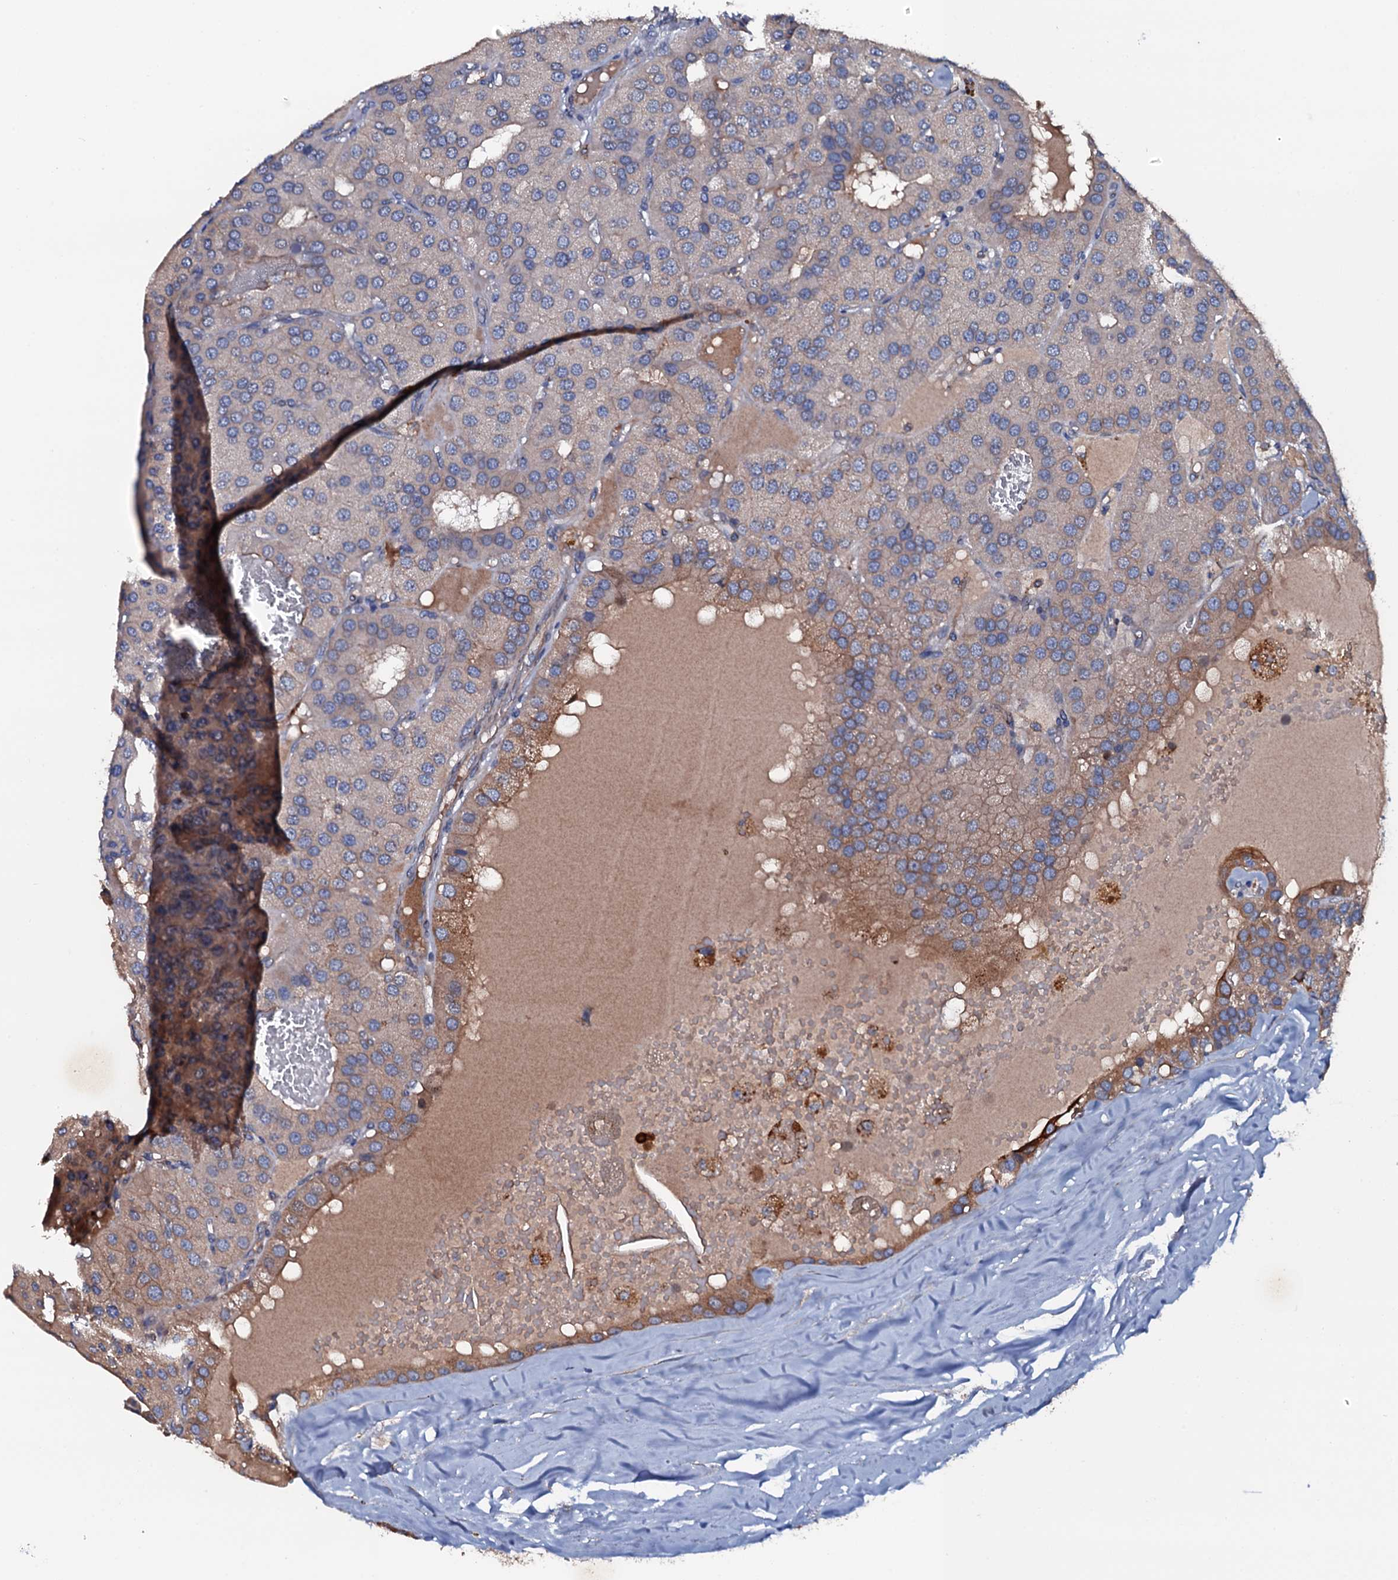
{"staining": {"intensity": "weak", "quantity": "<25%", "location": "cytoplasmic/membranous"}, "tissue": "parathyroid gland", "cell_type": "Glandular cells", "image_type": "normal", "snomed": [{"axis": "morphology", "description": "Normal tissue, NOS"}, {"axis": "morphology", "description": "Adenoma, NOS"}, {"axis": "topography", "description": "Parathyroid gland"}], "caption": "Unremarkable parathyroid gland was stained to show a protein in brown. There is no significant expression in glandular cells. (Immunohistochemistry (ihc), brightfield microscopy, high magnification).", "gene": "NEK1", "patient": {"sex": "female", "age": 86}}